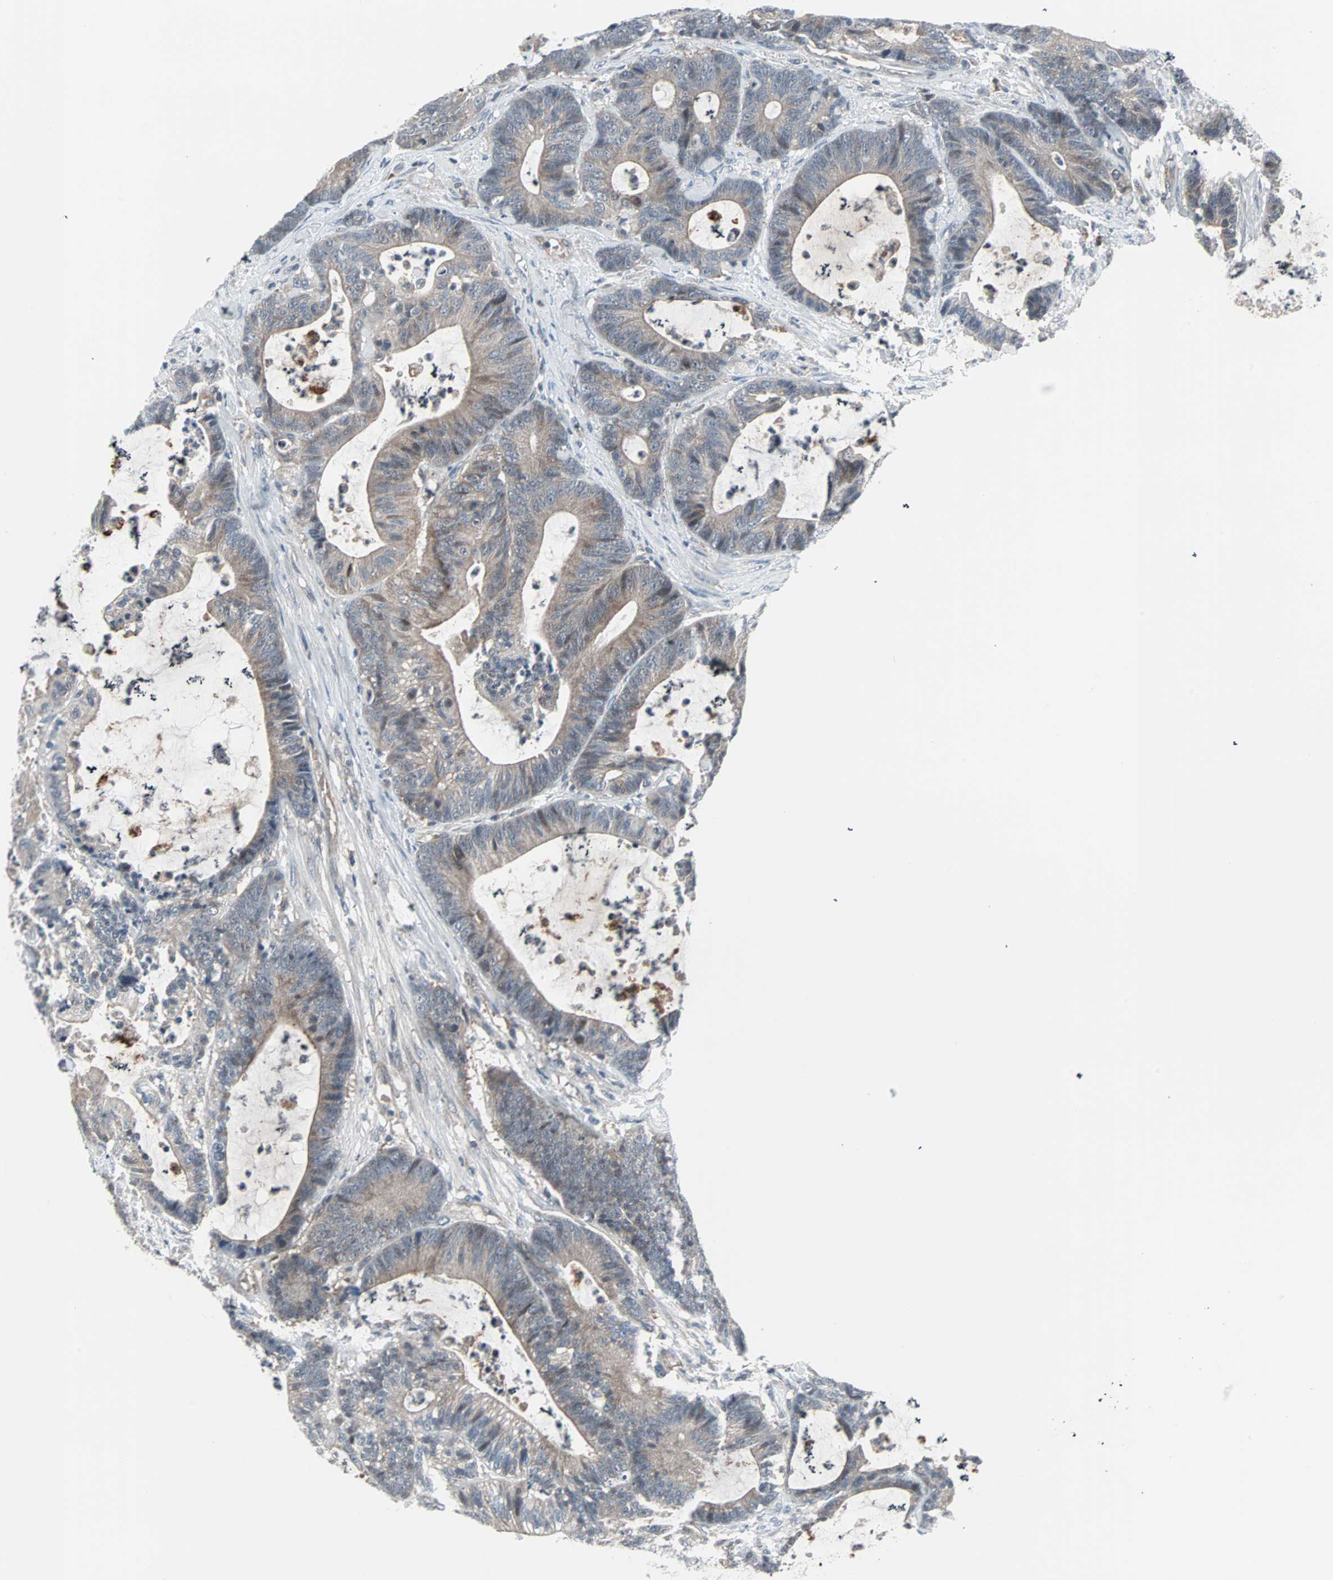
{"staining": {"intensity": "weak", "quantity": "25%-75%", "location": "cytoplasmic/membranous"}, "tissue": "colorectal cancer", "cell_type": "Tumor cells", "image_type": "cancer", "snomed": [{"axis": "morphology", "description": "Adenocarcinoma, NOS"}, {"axis": "topography", "description": "Colon"}], "caption": "IHC (DAB) staining of human colorectal cancer (adenocarcinoma) demonstrates weak cytoplasmic/membranous protein expression in about 25%-75% of tumor cells.", "gene": "CASP3", "patient": {"sex": "female", "age": 84}}